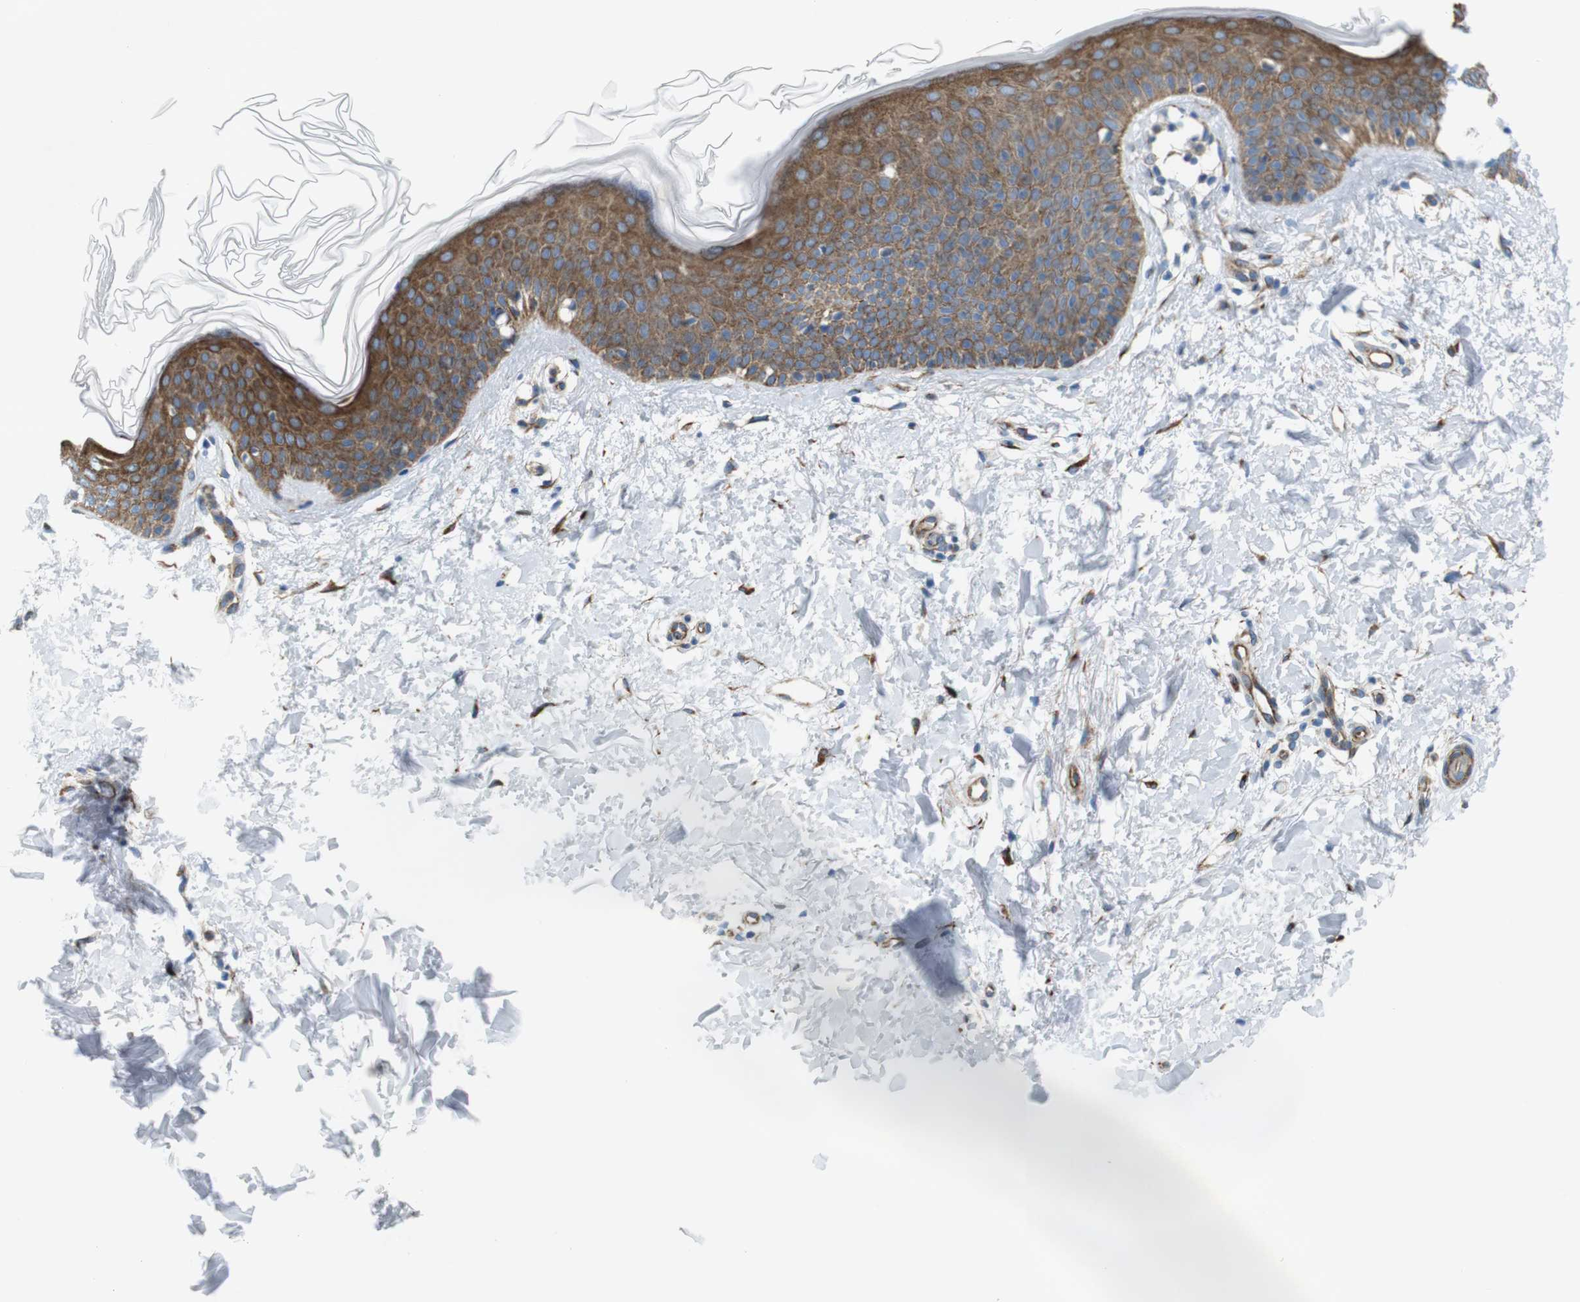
{"staining": {"intensity": "moderate", "quantity": ">75%", "location": "cytoplasmic/membranous"}, "tissue": "skin", "cell_type": "Fibroblasts", "image_type": "normal", "snomed": [{"axis": "morphology", "description": "Normal tissue, NOS"}, {"axis": "topography", "description": "Skin"}], "caption": "A histopathology image showing moderate cytoplasmic/membranous positivity in approximately >75% of fibroblasts in unremarkable skin, as visualized by brown immunohistochemical staining.", "gene": "MYH9", "patient": {"sex": "female", "age": 56}}